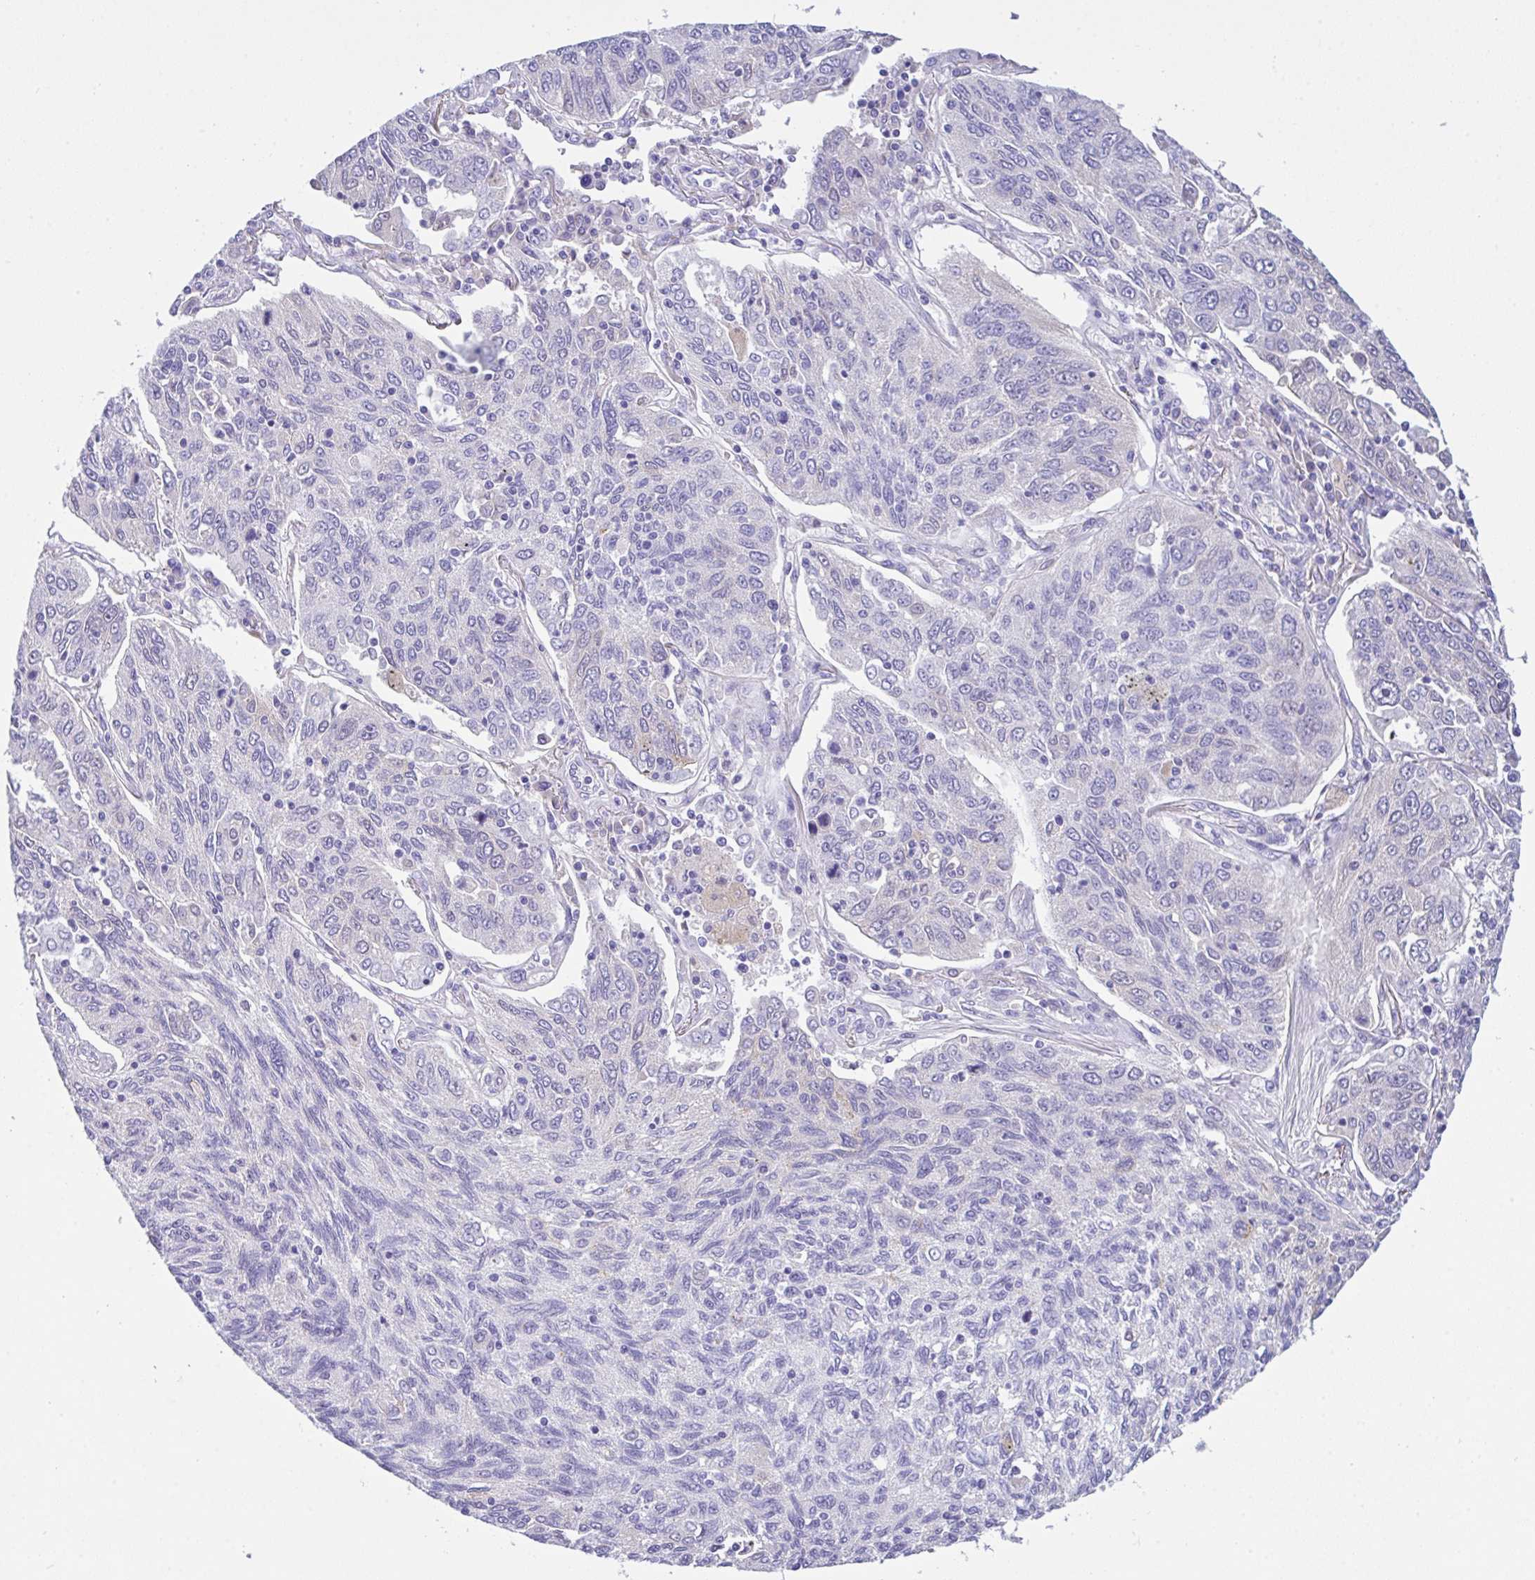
{"staining": {"intensity": "negative", "quantity": "none", "location": "none"}, "tissue": "lung cancer", "cell_type": "Tumor cells", "image_type": "cancer", "snomed": [{"axis": "morphology", "description": "Squamous cell carcinoma, NOS"}, {"axis": "topography", "description": "Lung"}], "caption": "An image of lung squamous cell carcinoma stained for a protein reveals no brown staining in tumor cells.", "gene": "FBXL20", "patient": {"sex": "female", "age": 66}}